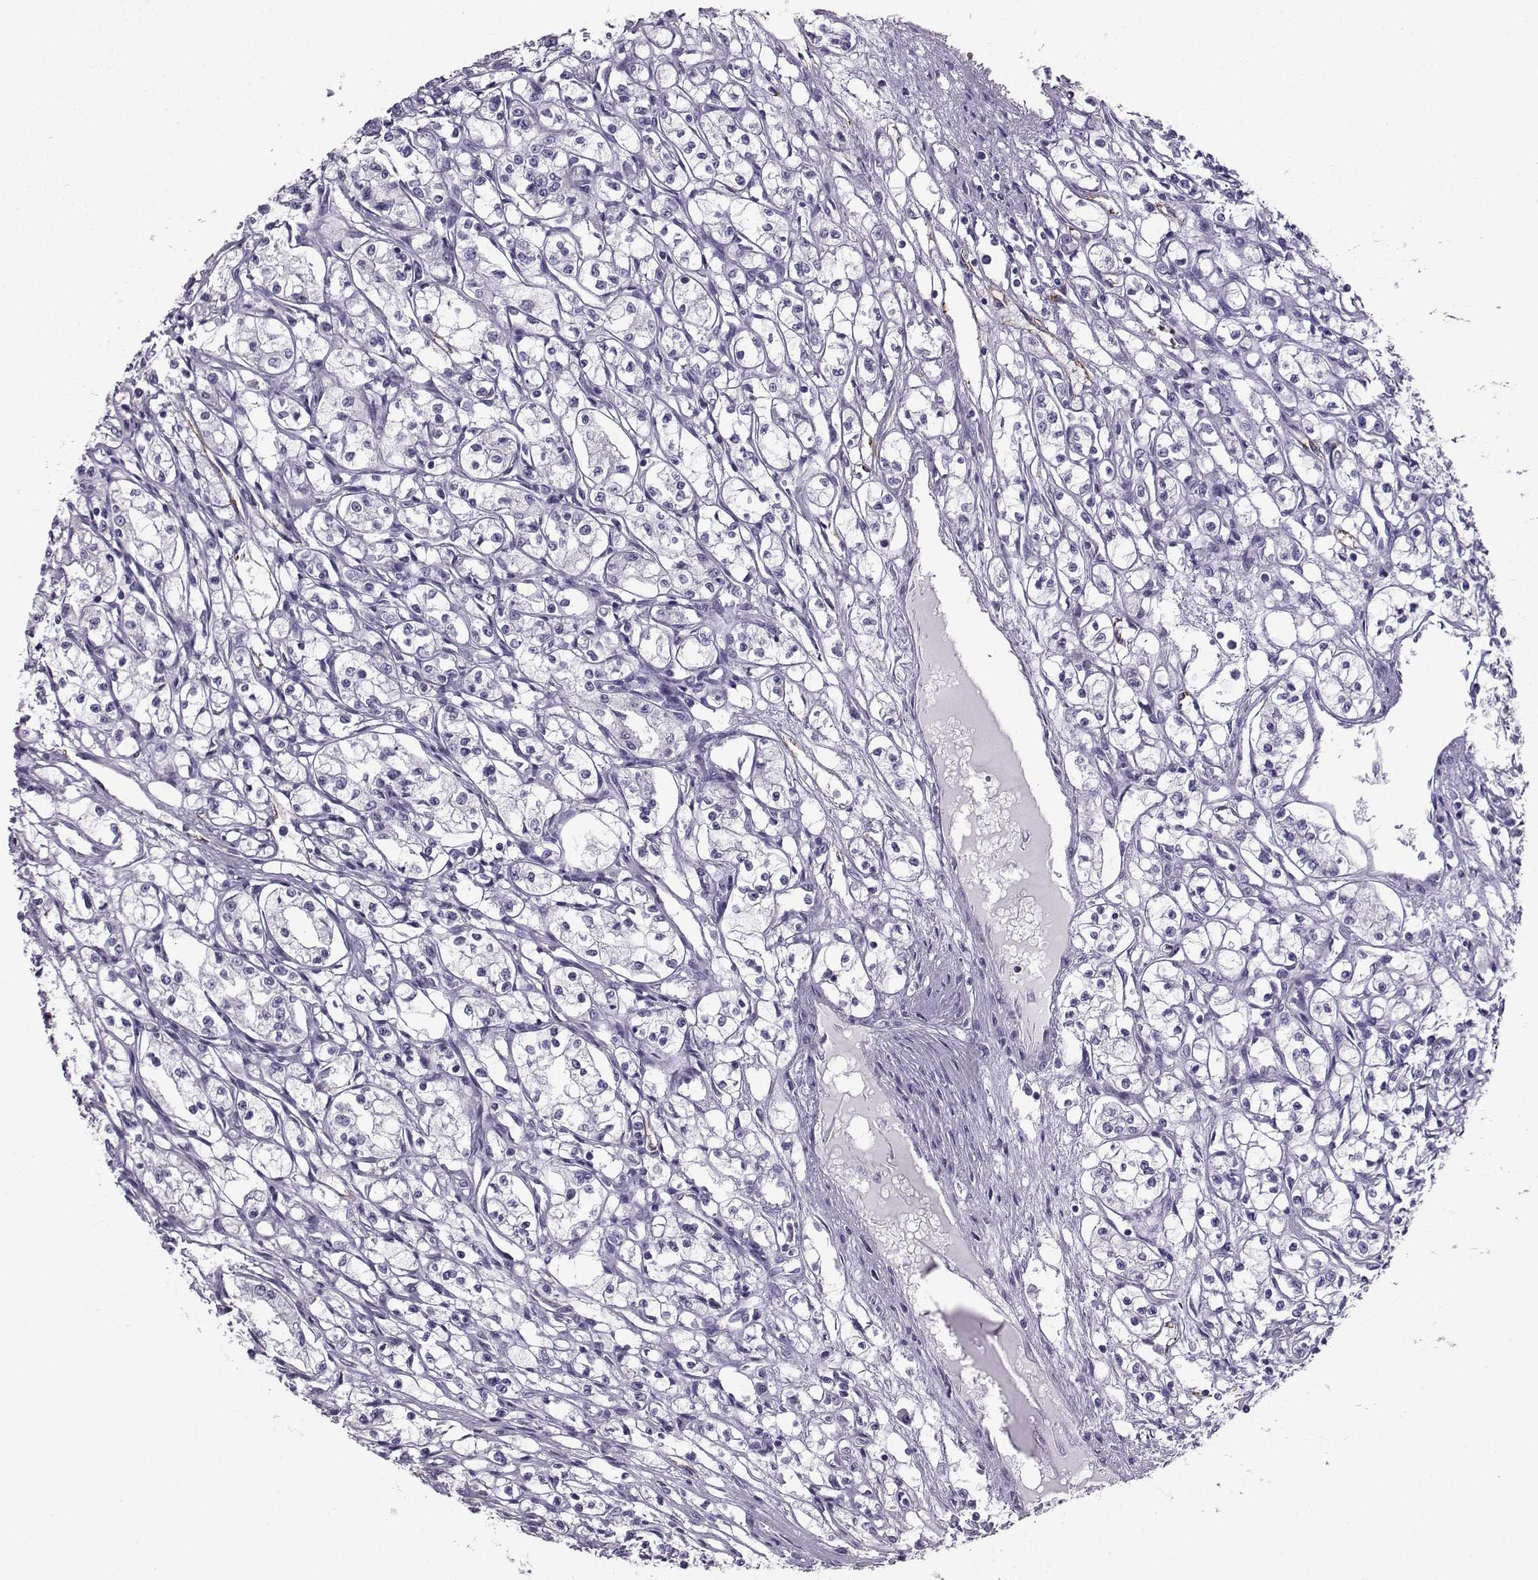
{"staining": {"intensity": "negative", "quantity": "none", "location": "none"}, "tissue": "renal cancer", "cell_type": "Tumor cells", "image_type": "cancer", "snomed": [{"axis": "morphology", "description": "Adenocarcinoma, NOS"}, {"axis": "topography", "description": "Kidney"}], "caption": "A histopathology image of renal cancer stained for a protein reveals no brown staining in tumor cells. Brightfield microscopy of immunohistochemistry stained with DAB (brown) and hematoxylin (blue), captured at high magnification.", "gene": "IQCD", "patient": {"sex": "male", "age": 56}}